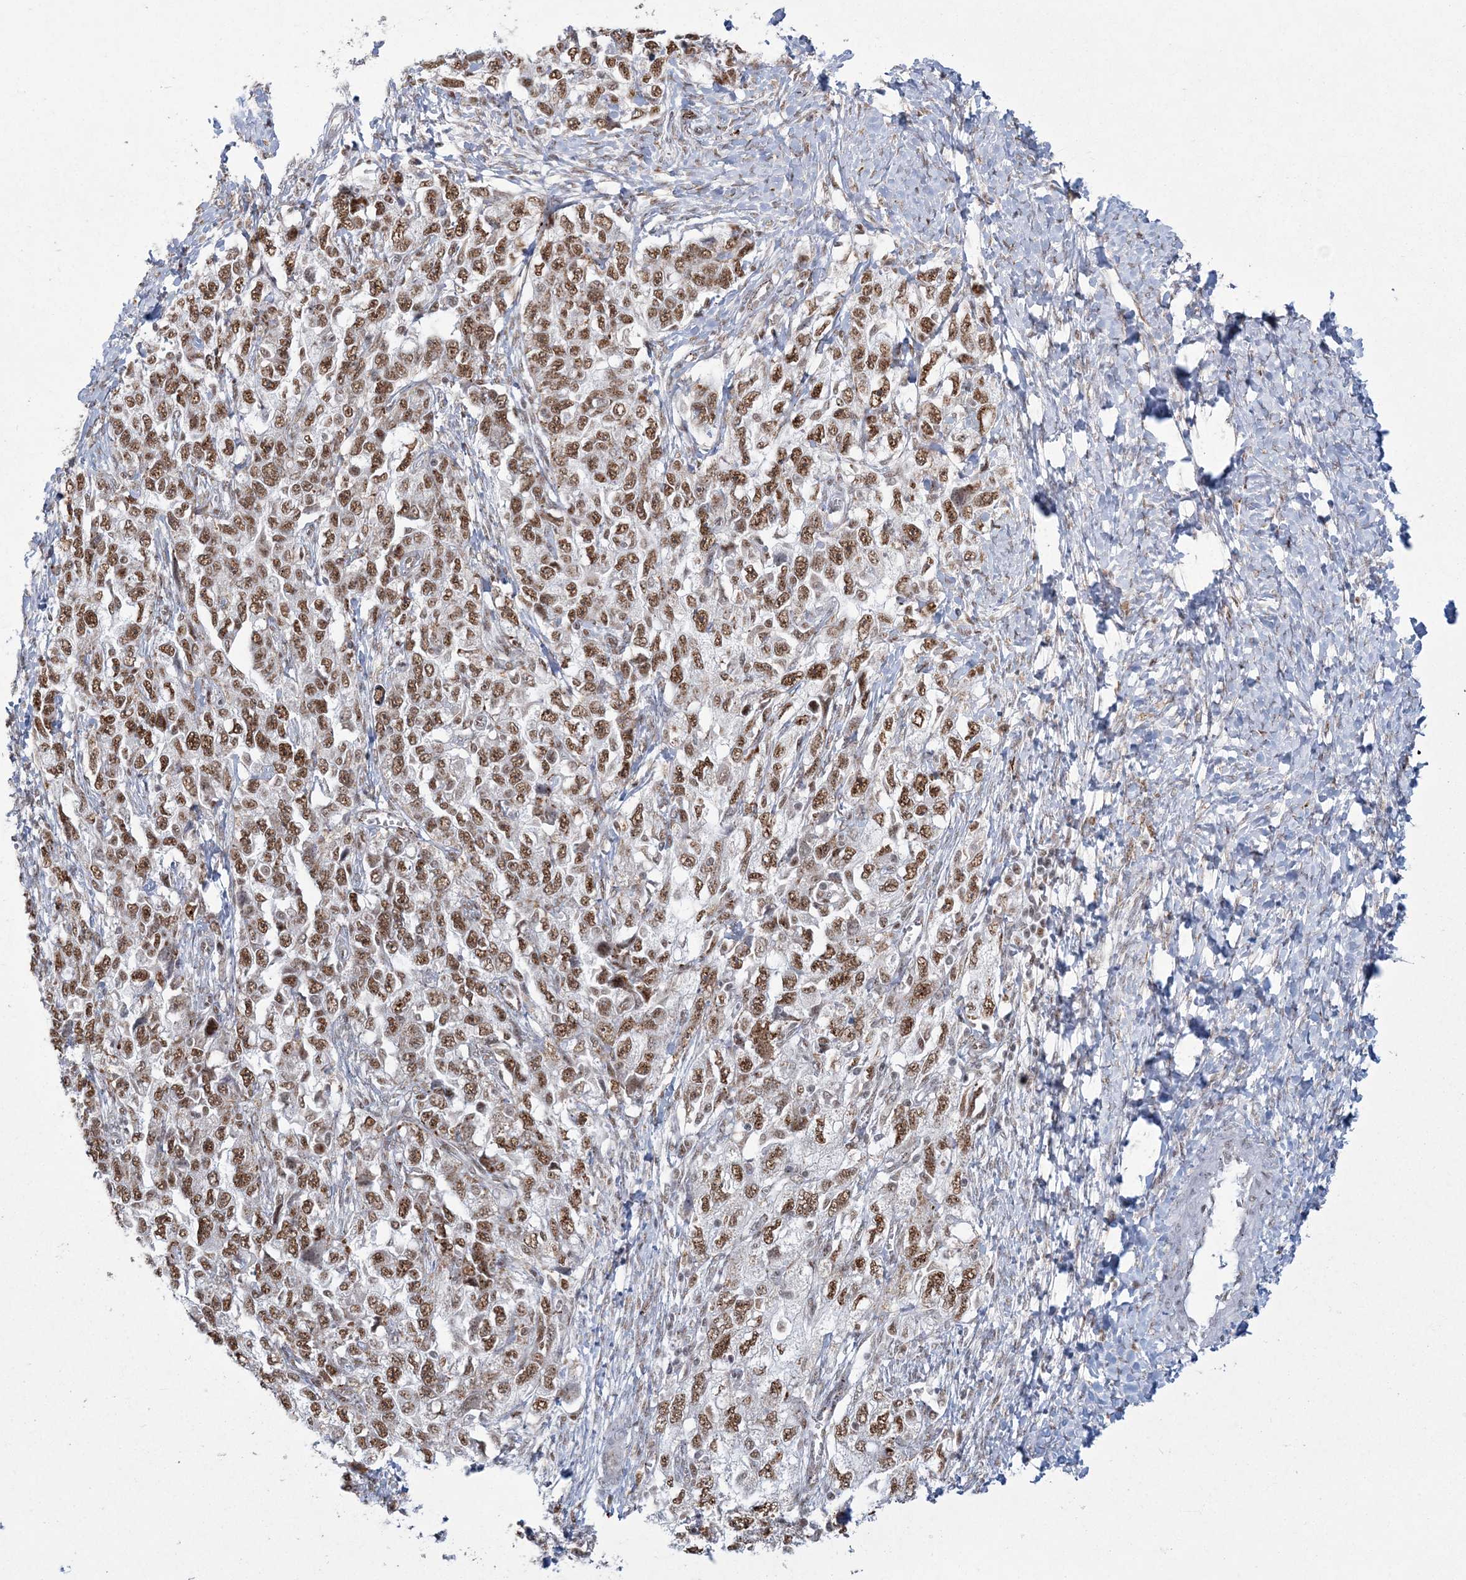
{"staining": {"intensity": "moderate", "quantity": ">75%", "location": "nuclear"}, "tissue": "ovarian cancer", "cell_type": "Tumor cells", "image_type": "cancer", "snomed": [{"axis": "morphology", "description": "Carcinoma, NOS"}, {"axis": "morphology", "description": "Cystadenocarcinoma, serous, NOS"}, {"axis": "topography", "description": "Ovary"}], "caption": "Brown immunohistochemical staining in human ovarian carcinoma reveals moderate nuclear positivity in about >75% of tumor cells.", "gene": "RBM17", "patient": {"sex": "female", "age": 69}}